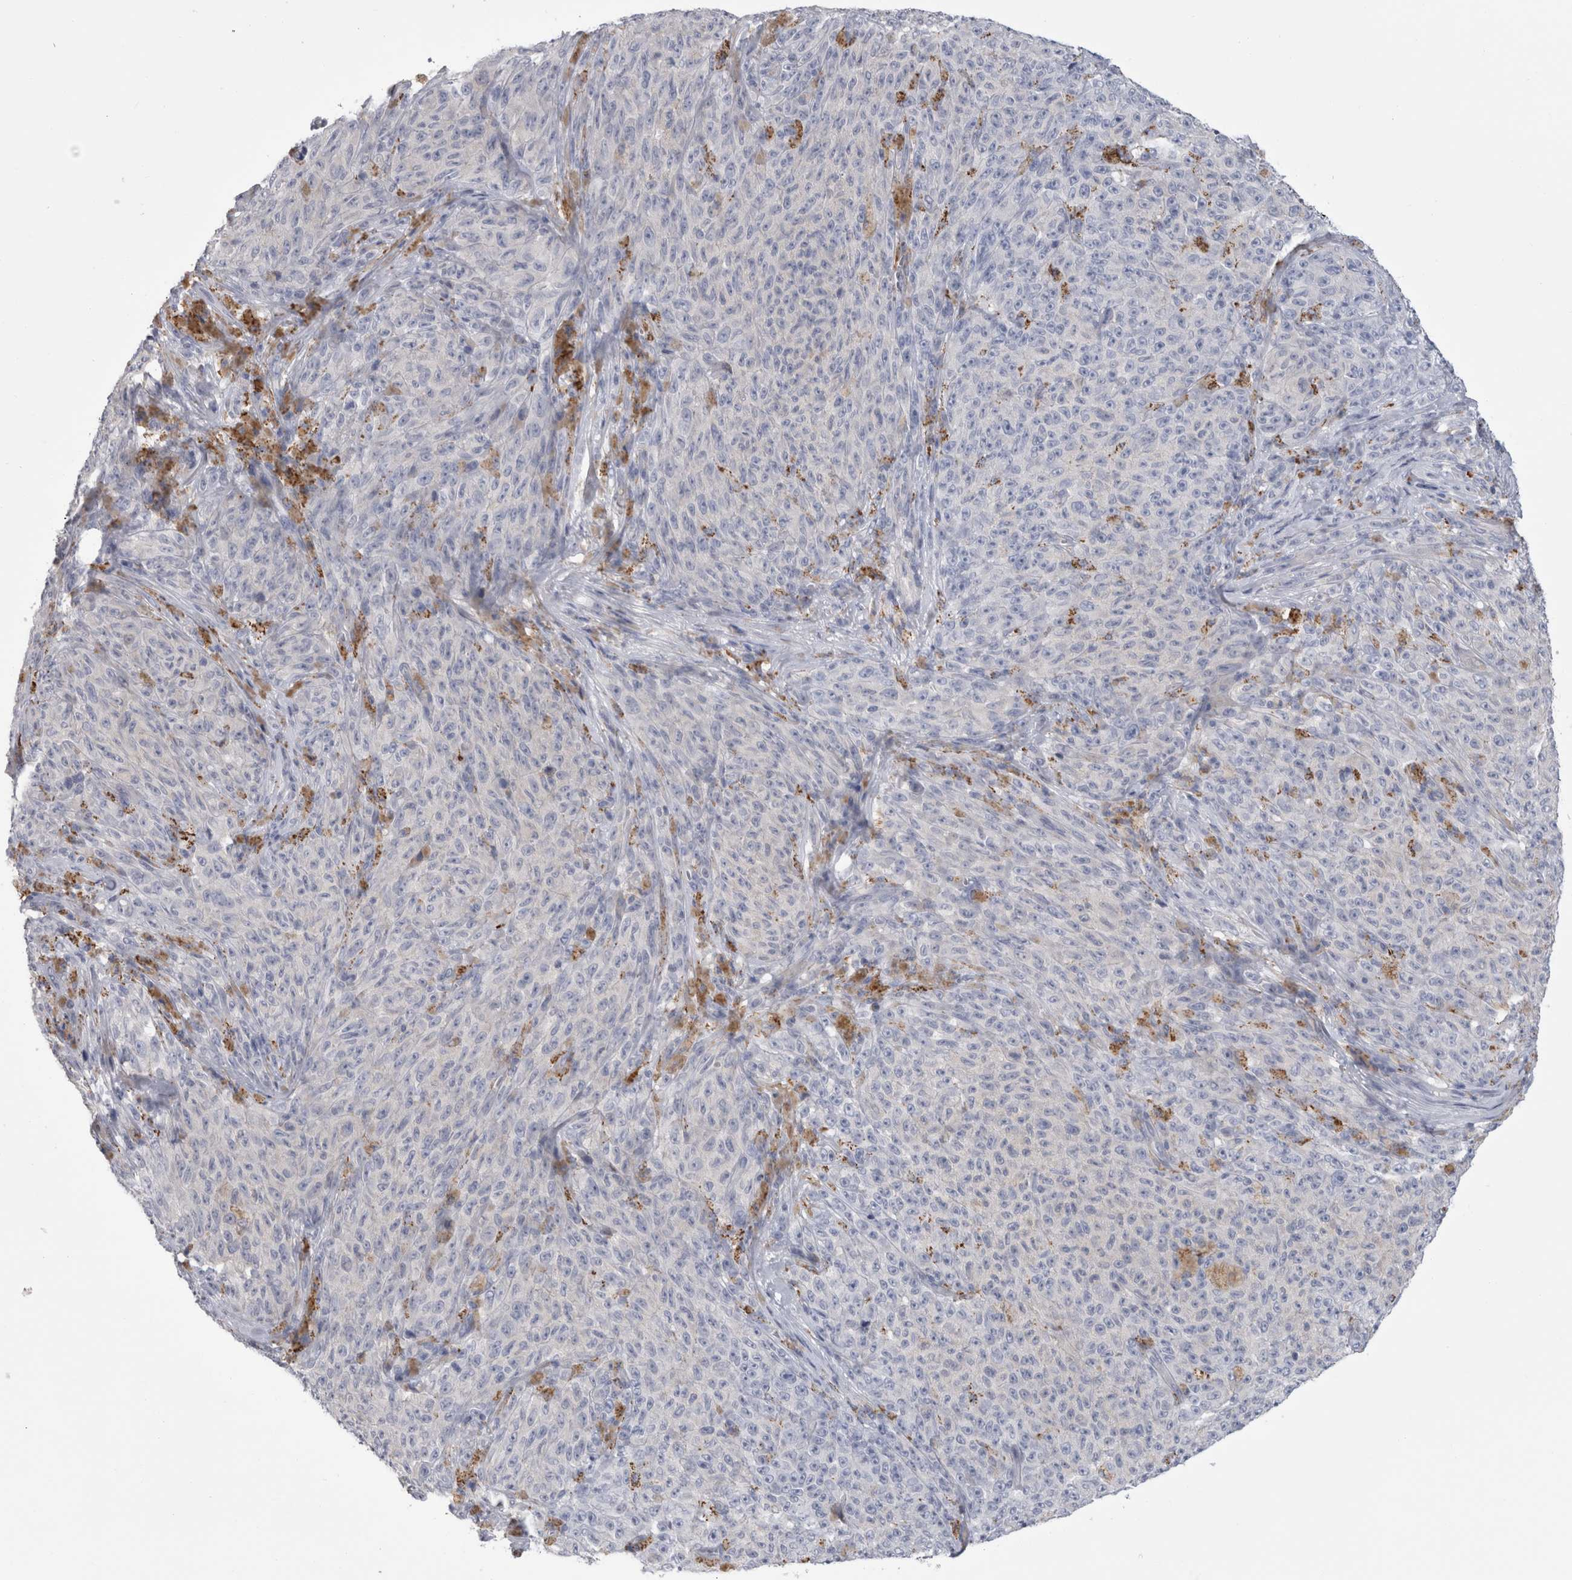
{"staining": {"intensity": "negative", "quantity": "none", "location": "none"}, "tissue": "melanoma", "cell_type": "Tumor cells", "image_type": "cancer", "snomed": [{"axis": "morphology", "description": "Malignant melanoma, NOS"}, {"axis": "topography", "description": "Skin"}], "caption": "The micrograph exhibits no significant staining in tumor cells of malignant melanoma.", "gene": "GATM", "patient": {"sex": "female", "age": 82}}